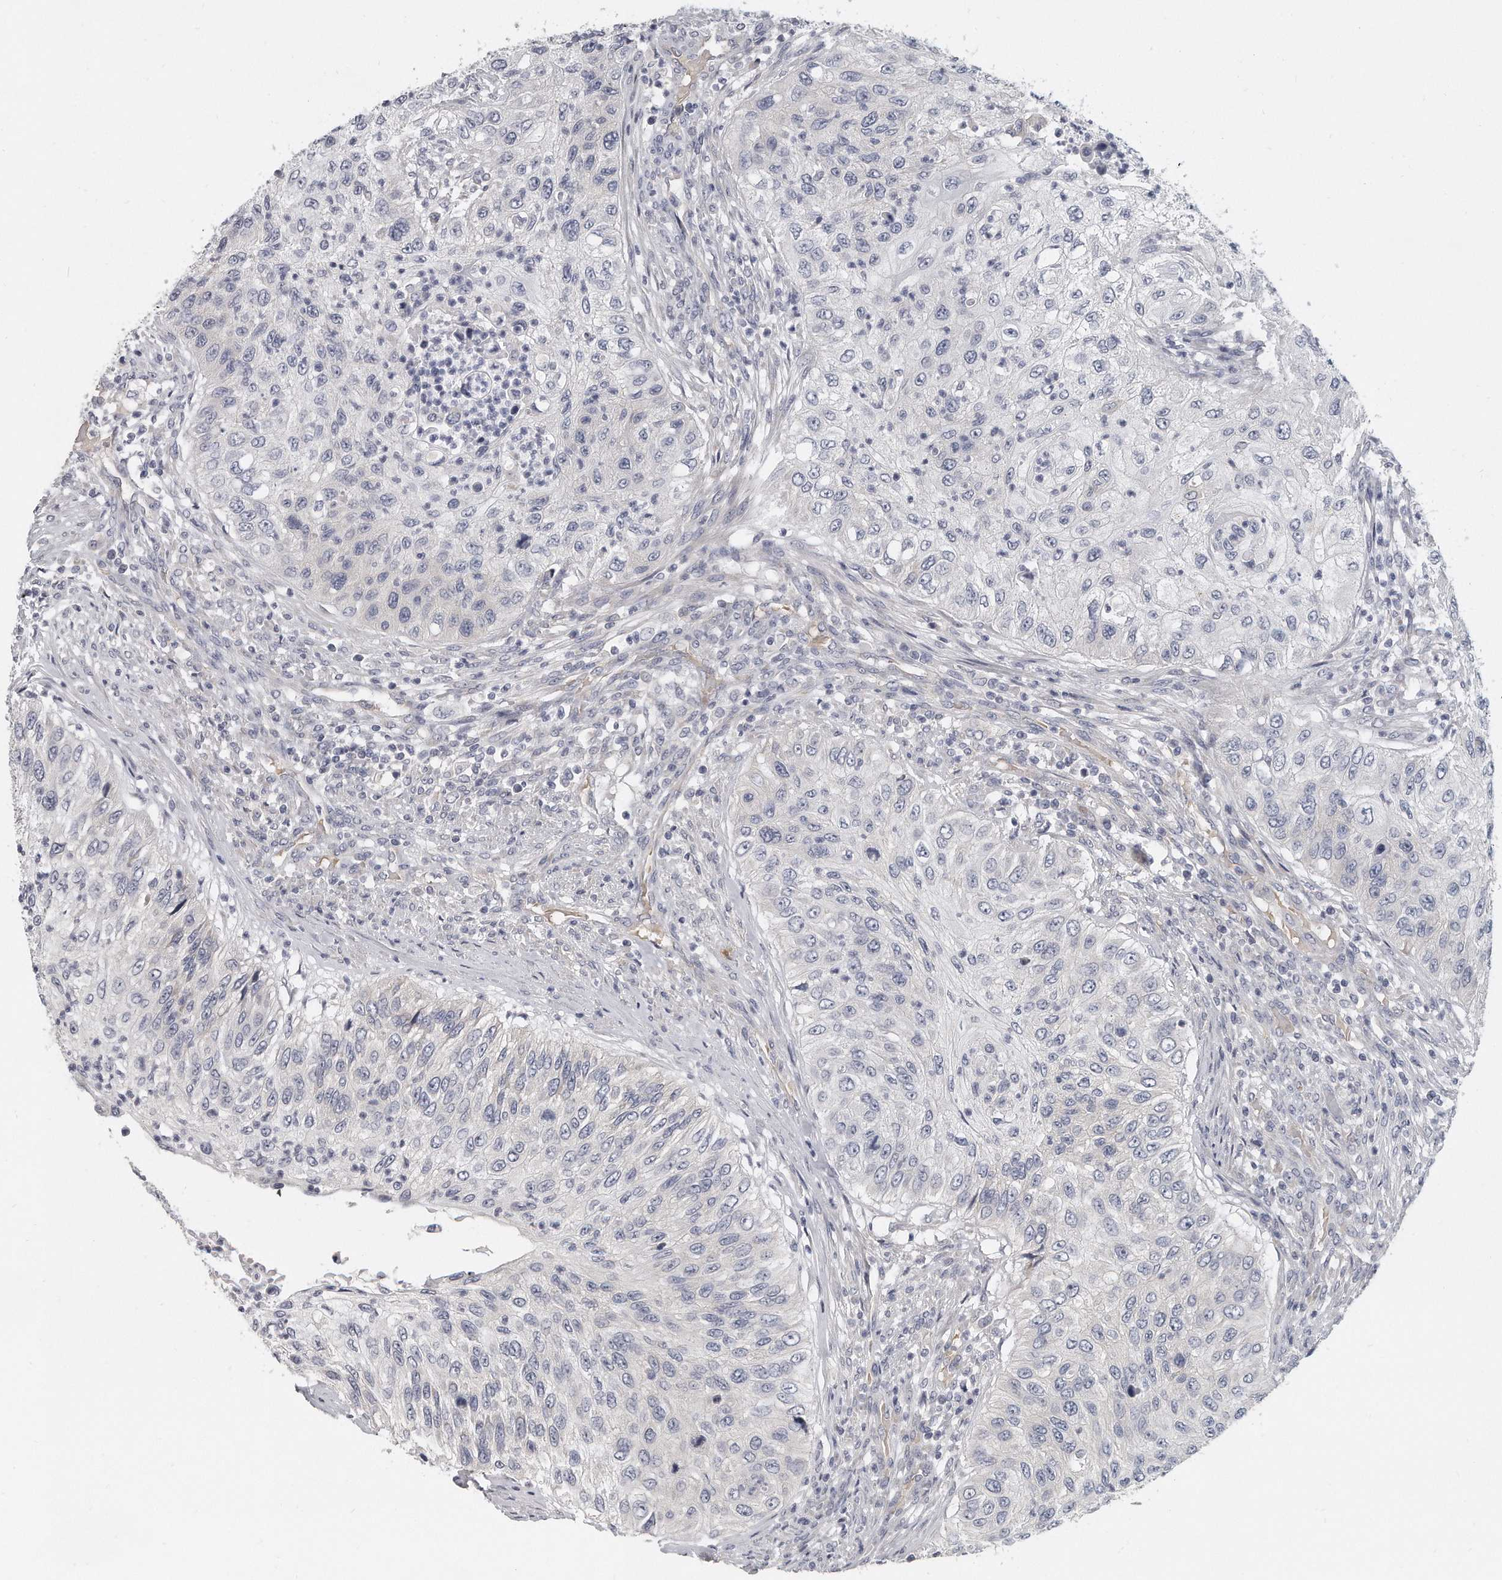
{"staining": {"intensity": "negative", "quantity": "none", "location": "none"}, "tissue": "urothelial cancer", "cell_type": "Tumor cells", "image_type": "cancer", "snomed": [{"axis": "morphology", "description": "Urothelial carcinoma, High grade"}, {"axis": "topography", "description": "Urinary bladder"}], "caption": "Tumor cells are negative for brown protein staining in high-grade urothelial carcinoma. (Immunohistochemistry, brightfield microscopy, high magnification).", "gene": "PLEKHA6", "patient": {"sex": "female", "age": 60}}